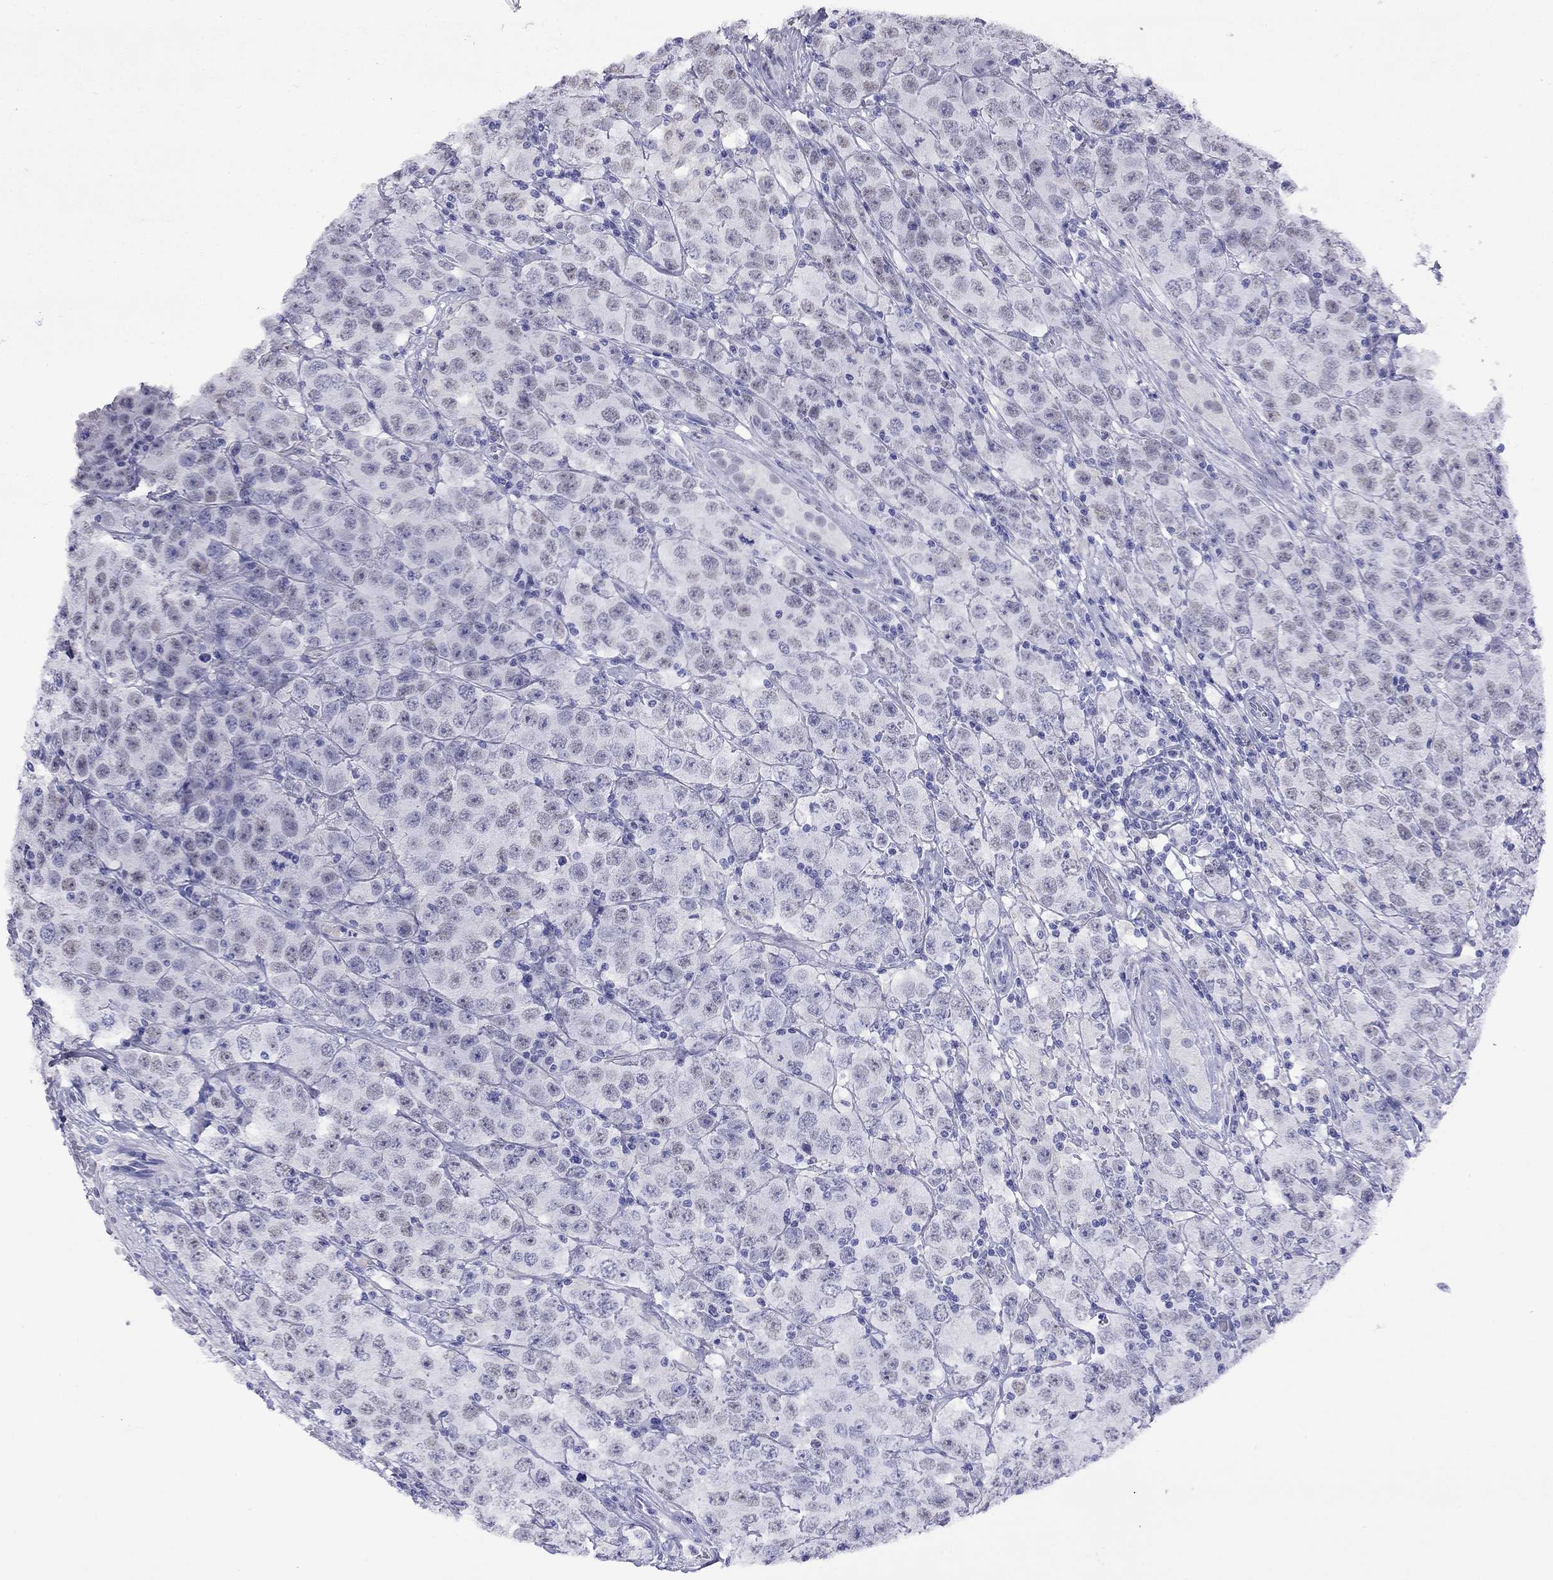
{"staining": {"intensity": "negative", "quantity": "none", "location": "none"}, "tissue": "testis cancer", "cell_type": "Tumor cells", "image_type": "cancer", "snomed": [{"axis": "morphology", "description": "Seminoma, NOS"}, {"axis": "topography", "description": "Testis"}], "caption": "Tumor cells show no significant positivity in testis cancer (seminoma). Brightfield microscopy of immunohistochemistry stained with DAB (brown) and hematoxylin (blue), captured at high magnification.", "gene": "SLC30A8", "patient": {"sex": "male", "age": 52}}